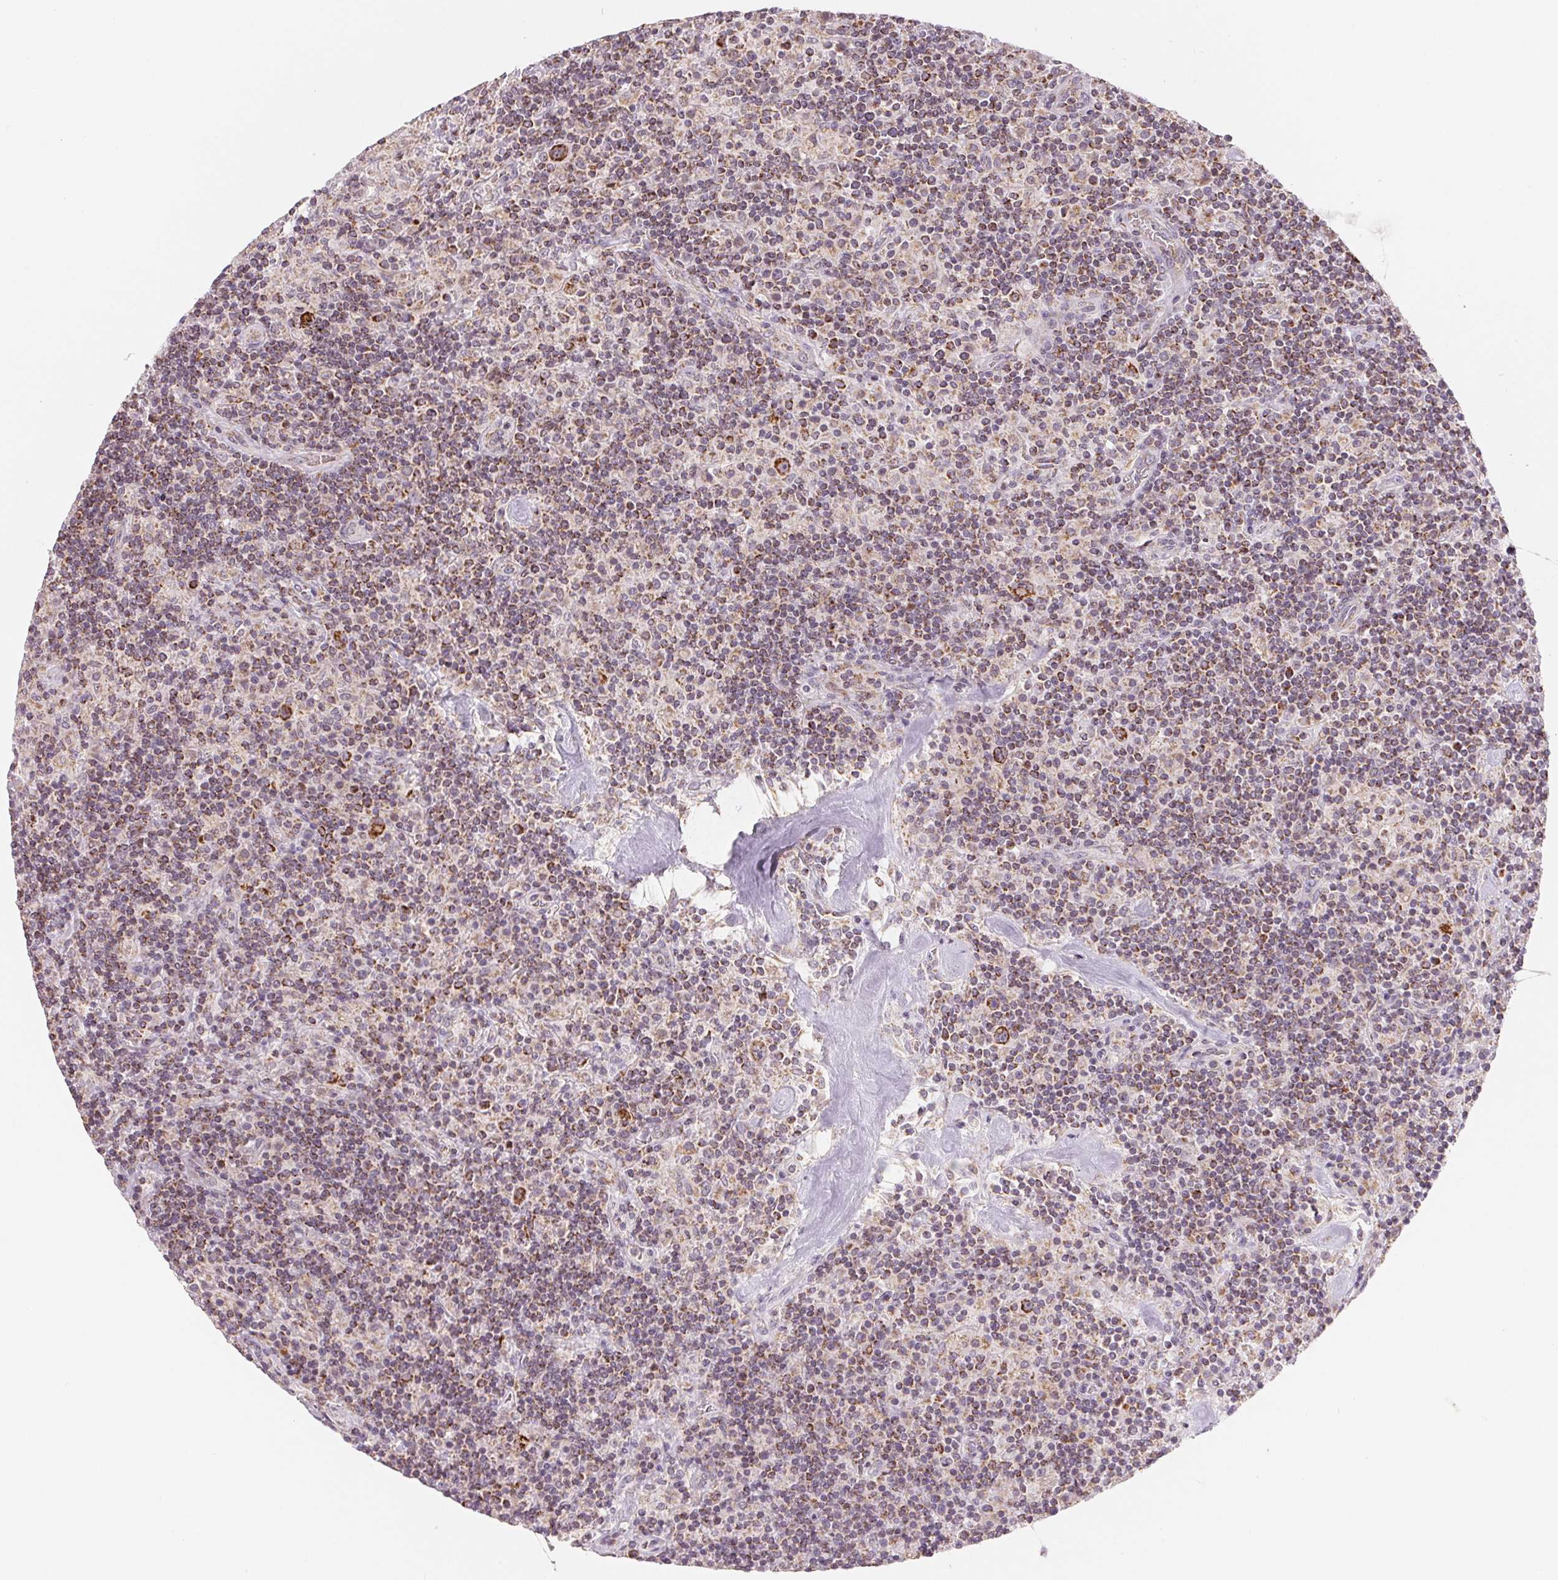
{"staining": {"intensity": "strong", "quantity": ">75%", "location": "cytoplasmic/membranous"}, "tissue": "lymphoma", "cell_type": "Tumor cells", "image_type": "cancer", "snomed": [{"axis": "morphology", "description": "Hodgkin's disease, NOS"}, {"axis": "topography", "description": "Lymph node"}], "caption": "Brown immunohistochemical staining in human lymphoma reveals strong cytoplasmic/membranous staining in approximately >75% of tumor cells.", "gene": "HINT2", "patient": {"sex": "male", "age": 70}}